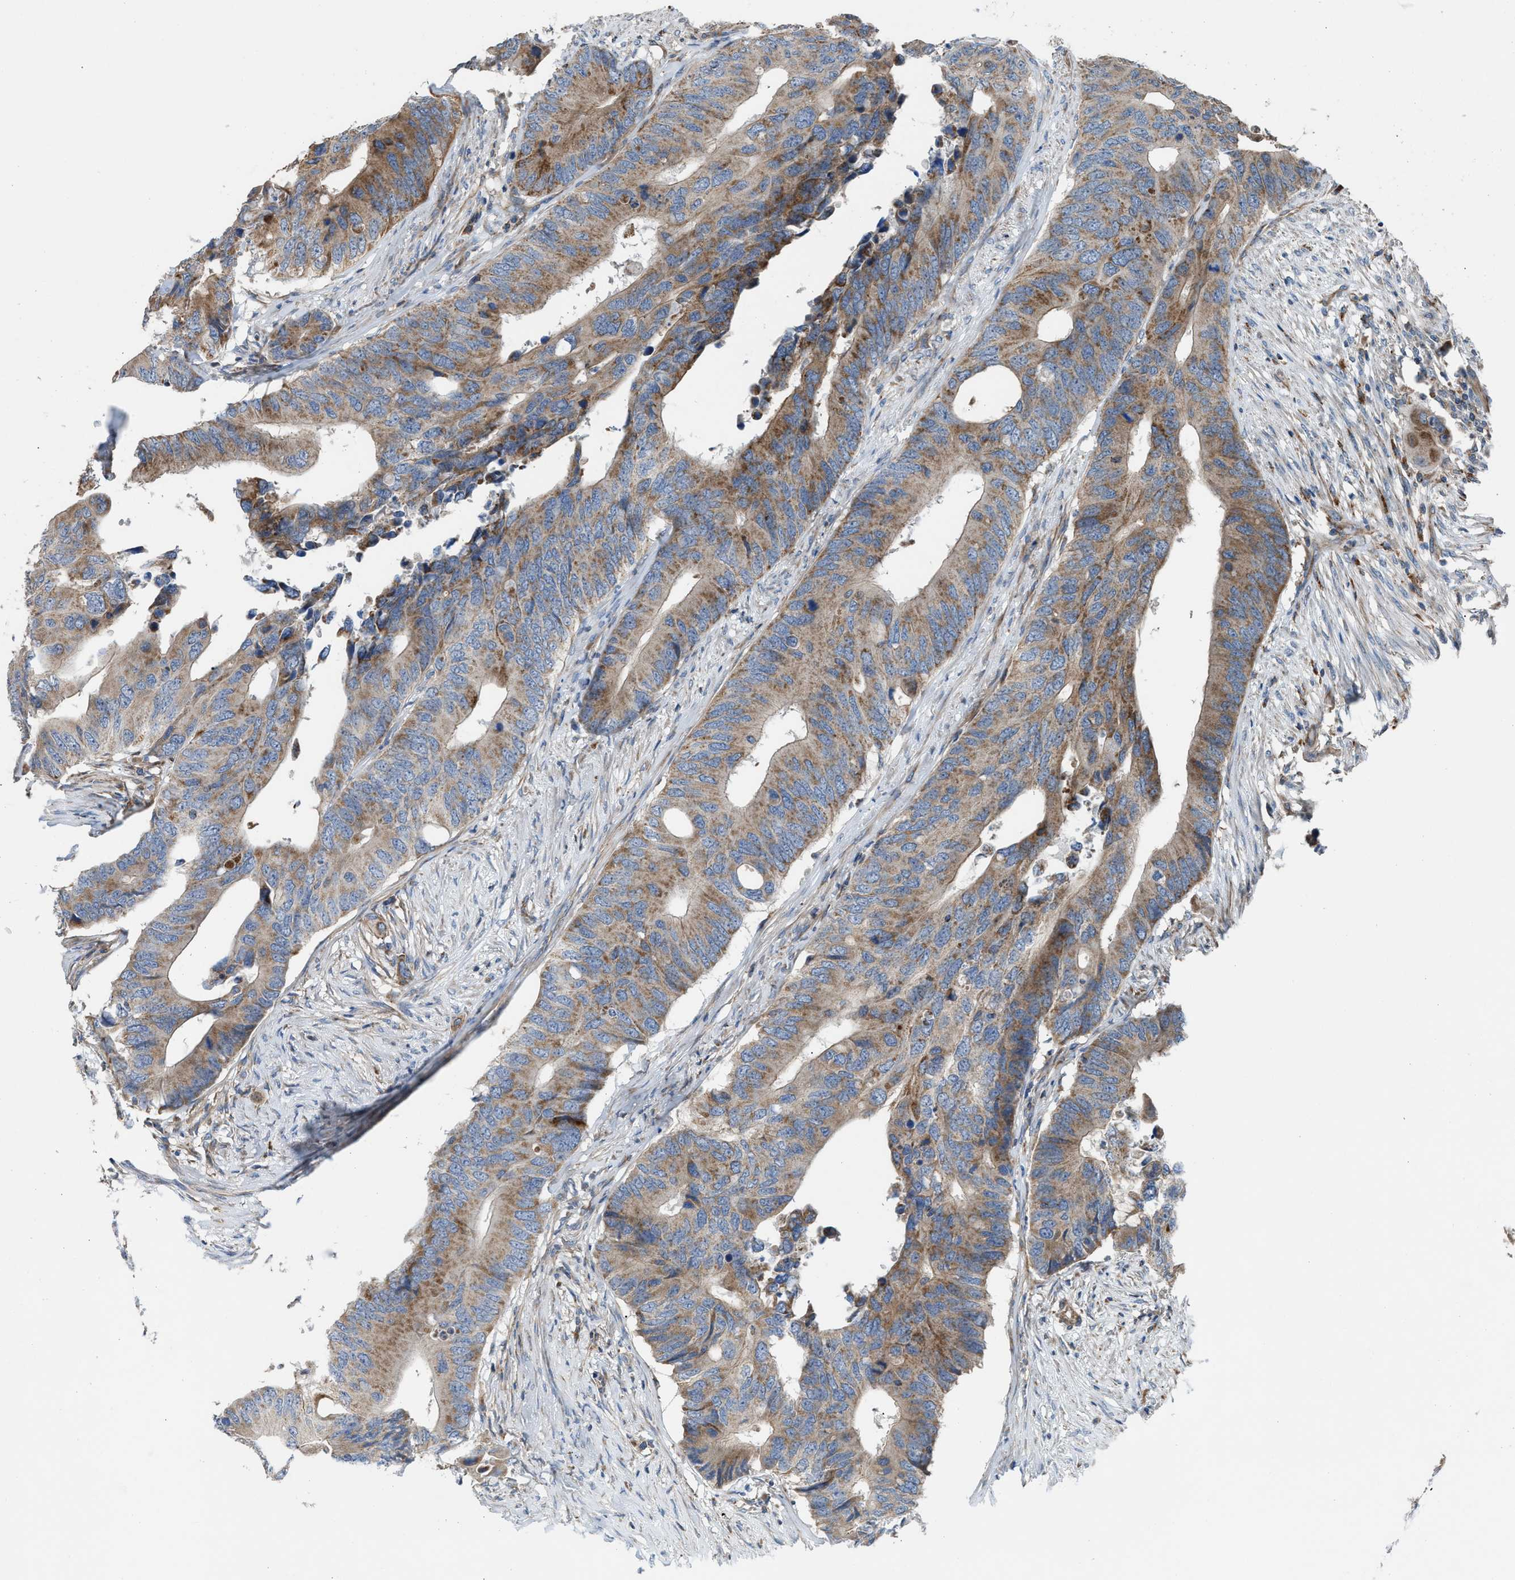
{"staining": {"intensity": "moderate", "quantity": ">75%", "location": "cytoplasmic/membranous"}, "tissue": "colorectal cancer", "cell_type": "Tumor cells", "image_type": "cancer", "snomed": [{"axis": "morphology", "description": "Adenocarcinoma, NOS"}, {"axis": "topography", "description": "Colon"}], "caption": "Colorectal cancer tissue exhibits moderate cytoplasmic/membranous positivity in about >75% of tumor cells, visualized by immunohistochemistry.", "gene": "SLC10A3", "patient": {"sex": "male", "age": 71}}